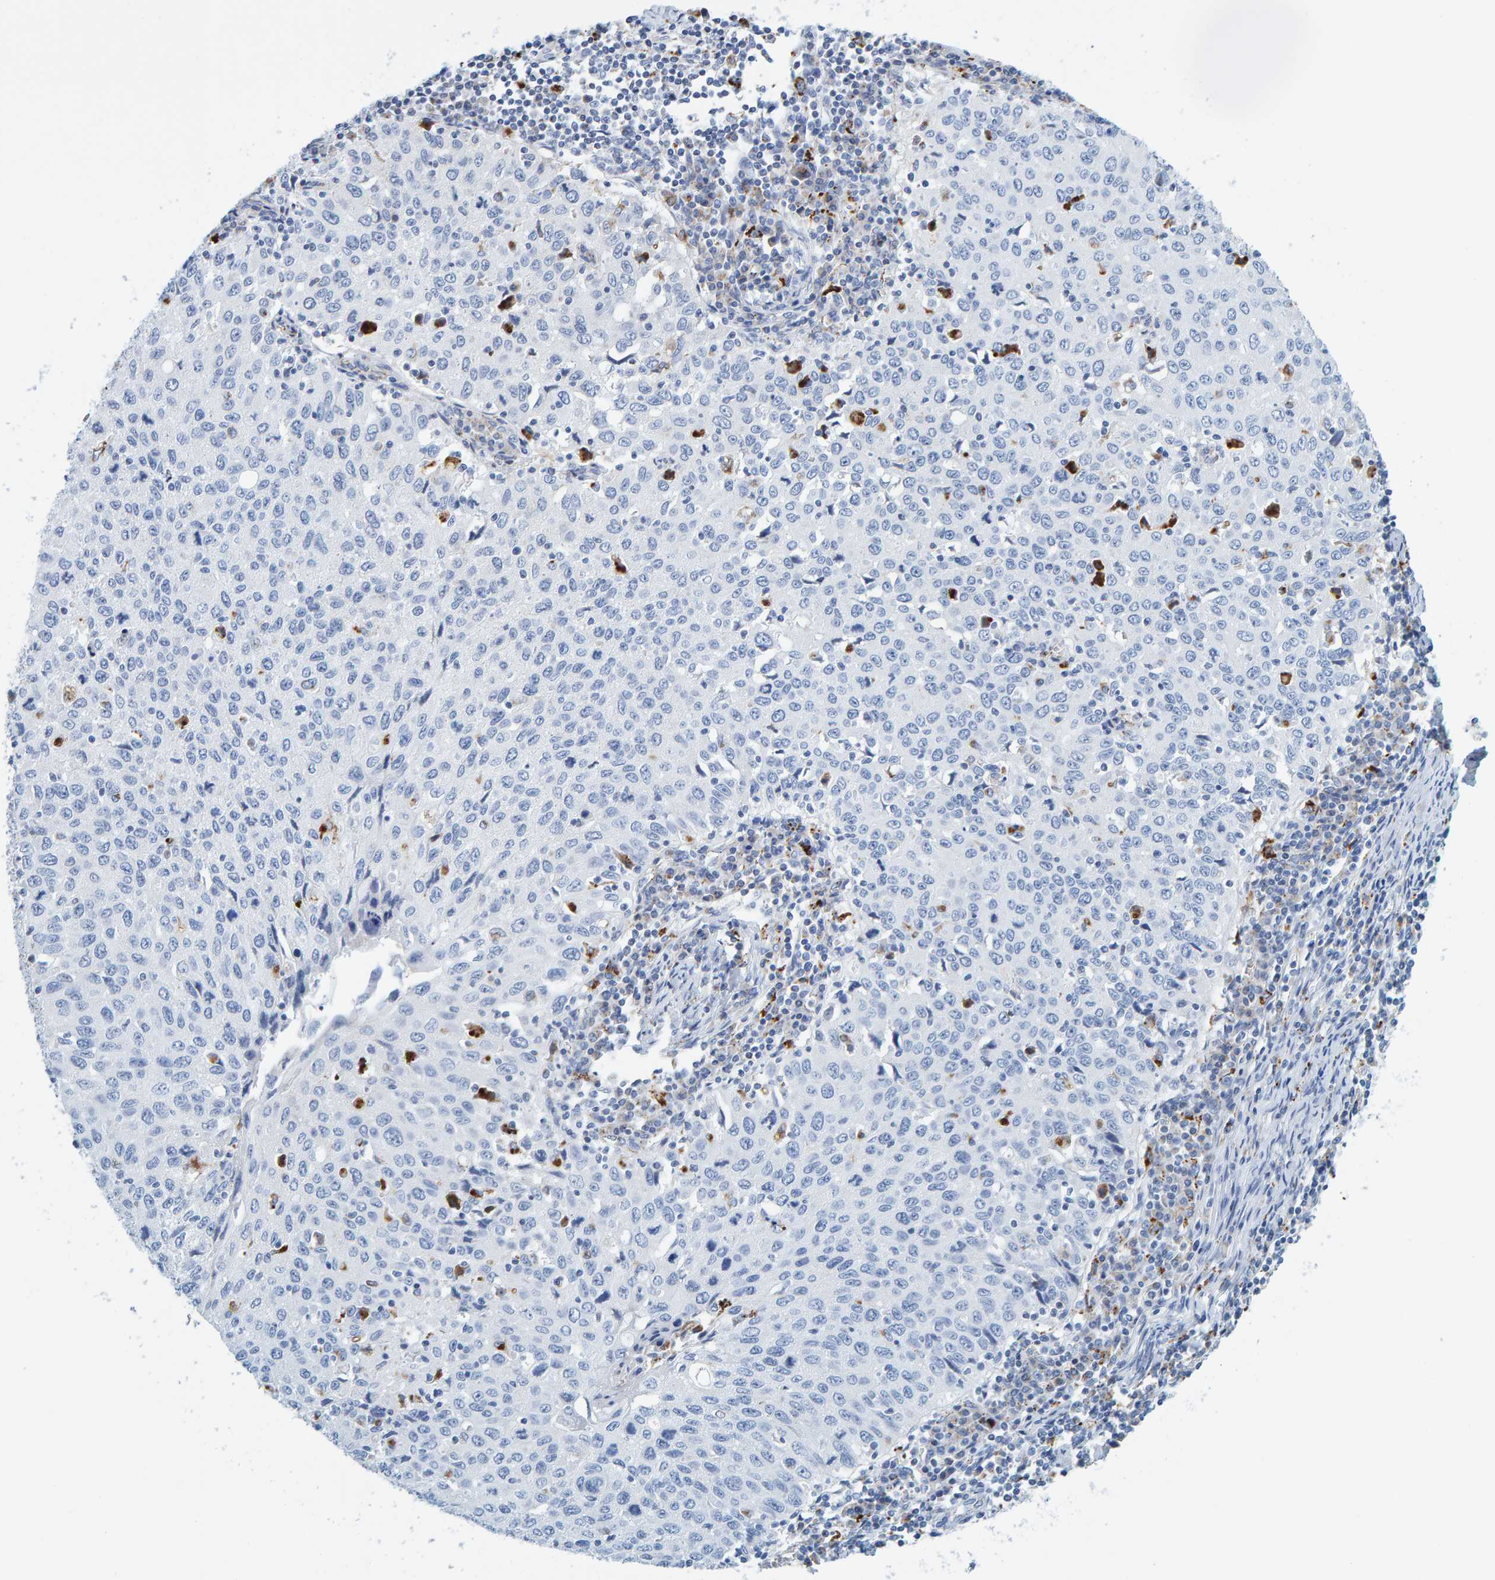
{"staining": {"intensity": "moderate", "quantity": "<25%", "location": "cytoplasmic/membranous"}, "tissue": "cervical cancer", "cell_type": "Tumor cells", "image_type": "cancer", "snomed": [{"axis": "morphology", "description": "Squamous cell carcinoma, NOS"}, {"axis": "topography", "description": "Cervix"}], "caption": "Moderate cytoplasmic/membranous positivity is present in about <25% of tumor cells in cervical cancer.", "gene": "BIN3", "patient": {"sex": "female", "age": 53}}